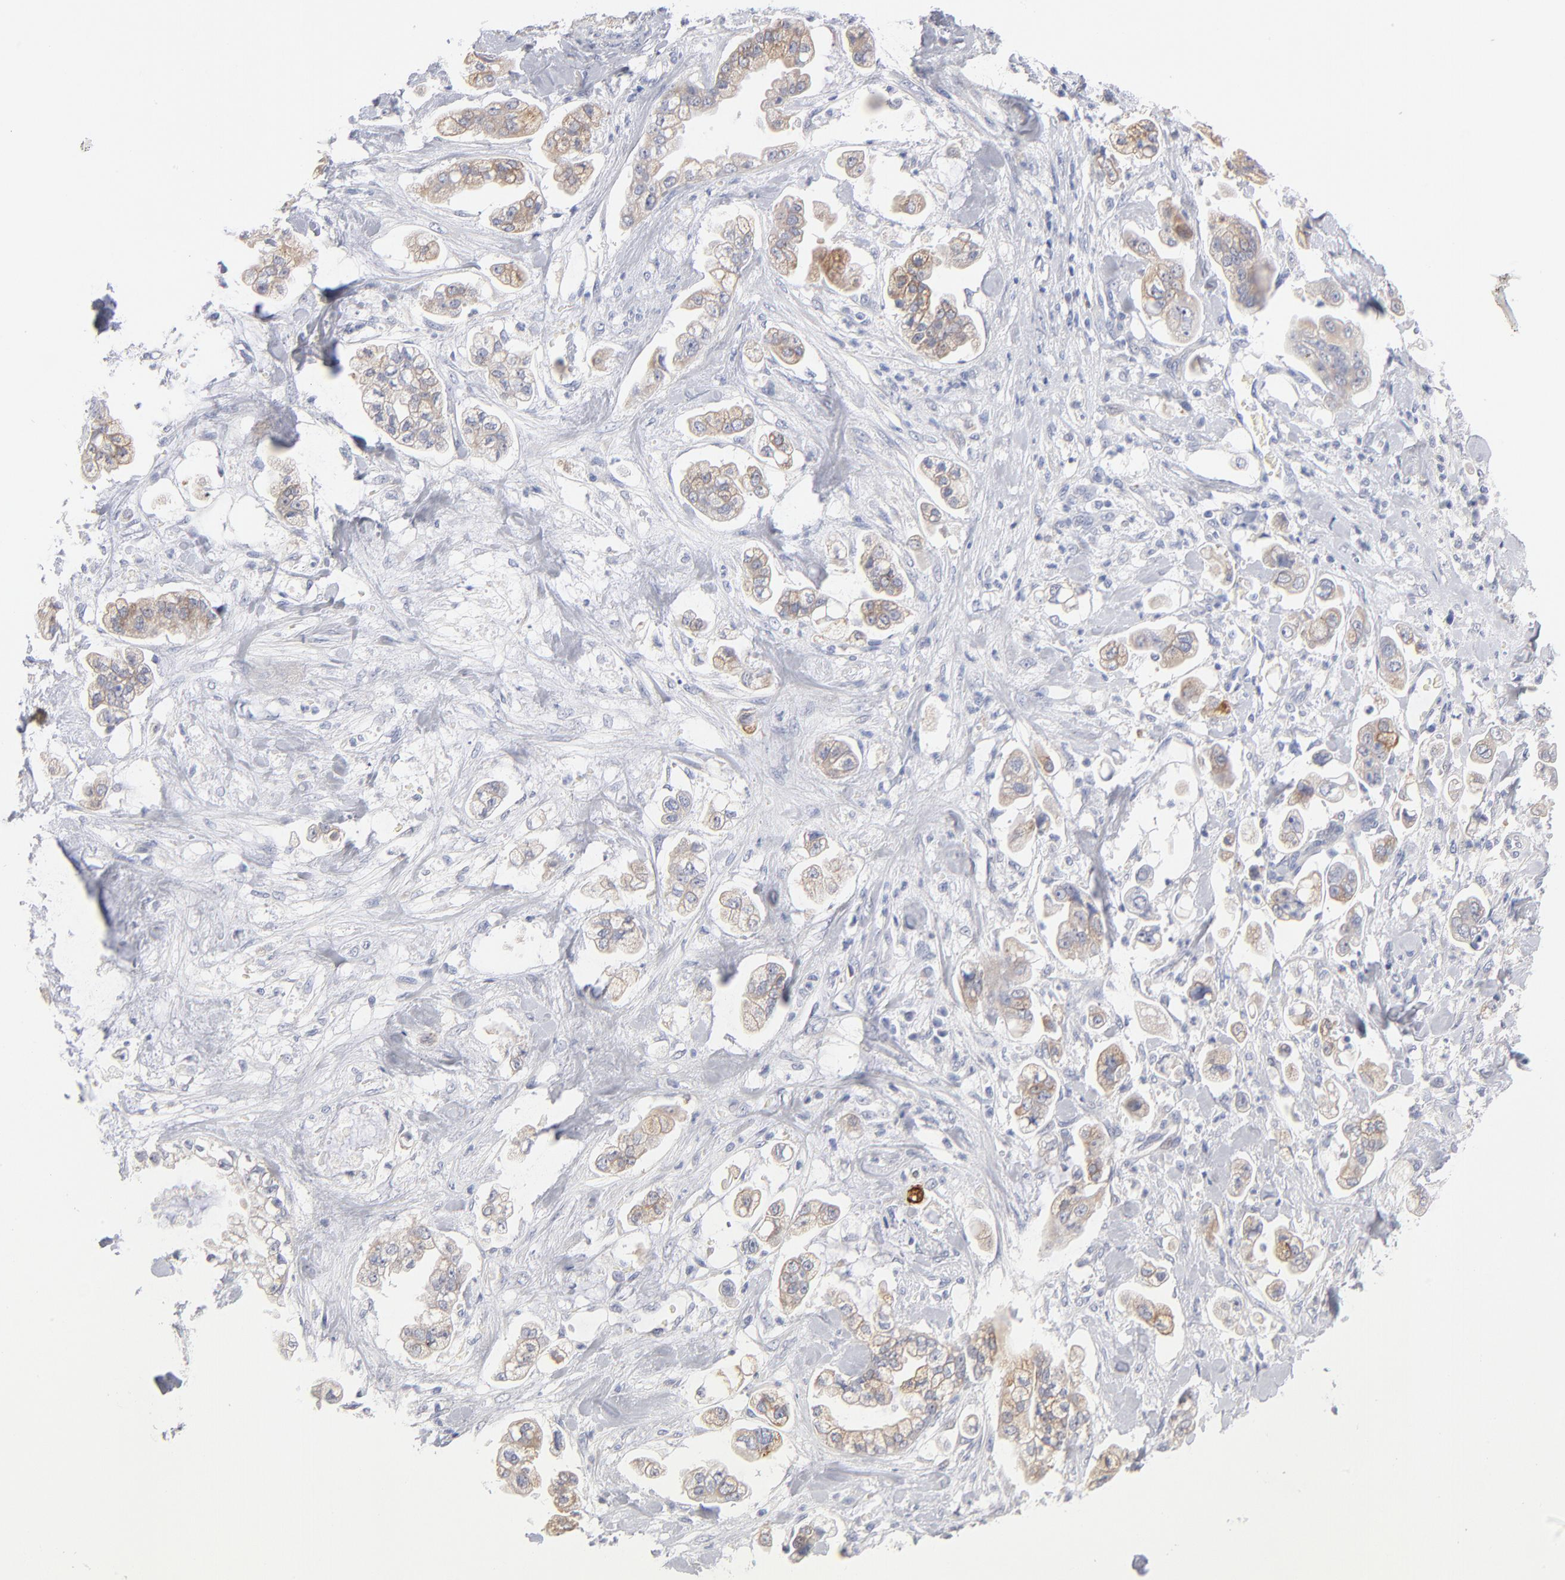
{"staining": {"intensity": "weak", "quantity": ">75%", "location": "cytoplasmic/membranous"}, "tissue": "stomach cancer", "cell_type": "Tumor cells", "image_type": "cancer", "snomed": [{"axis": "morphology", "description": "Adenocarcinoma, NOS"}, {"axis": "topography", "description": "Stomach"}], "caption": "This image exhibits stomach adenocarcinoma stained with immunohistochemistry to label a protein in brown. The cytoplasmic/membranous of tumor cells show weak positivity for the protein. Nuclei are counter-stained blue.", "gene": "MID1", "patient": {"sex": "male", "age": 62}}